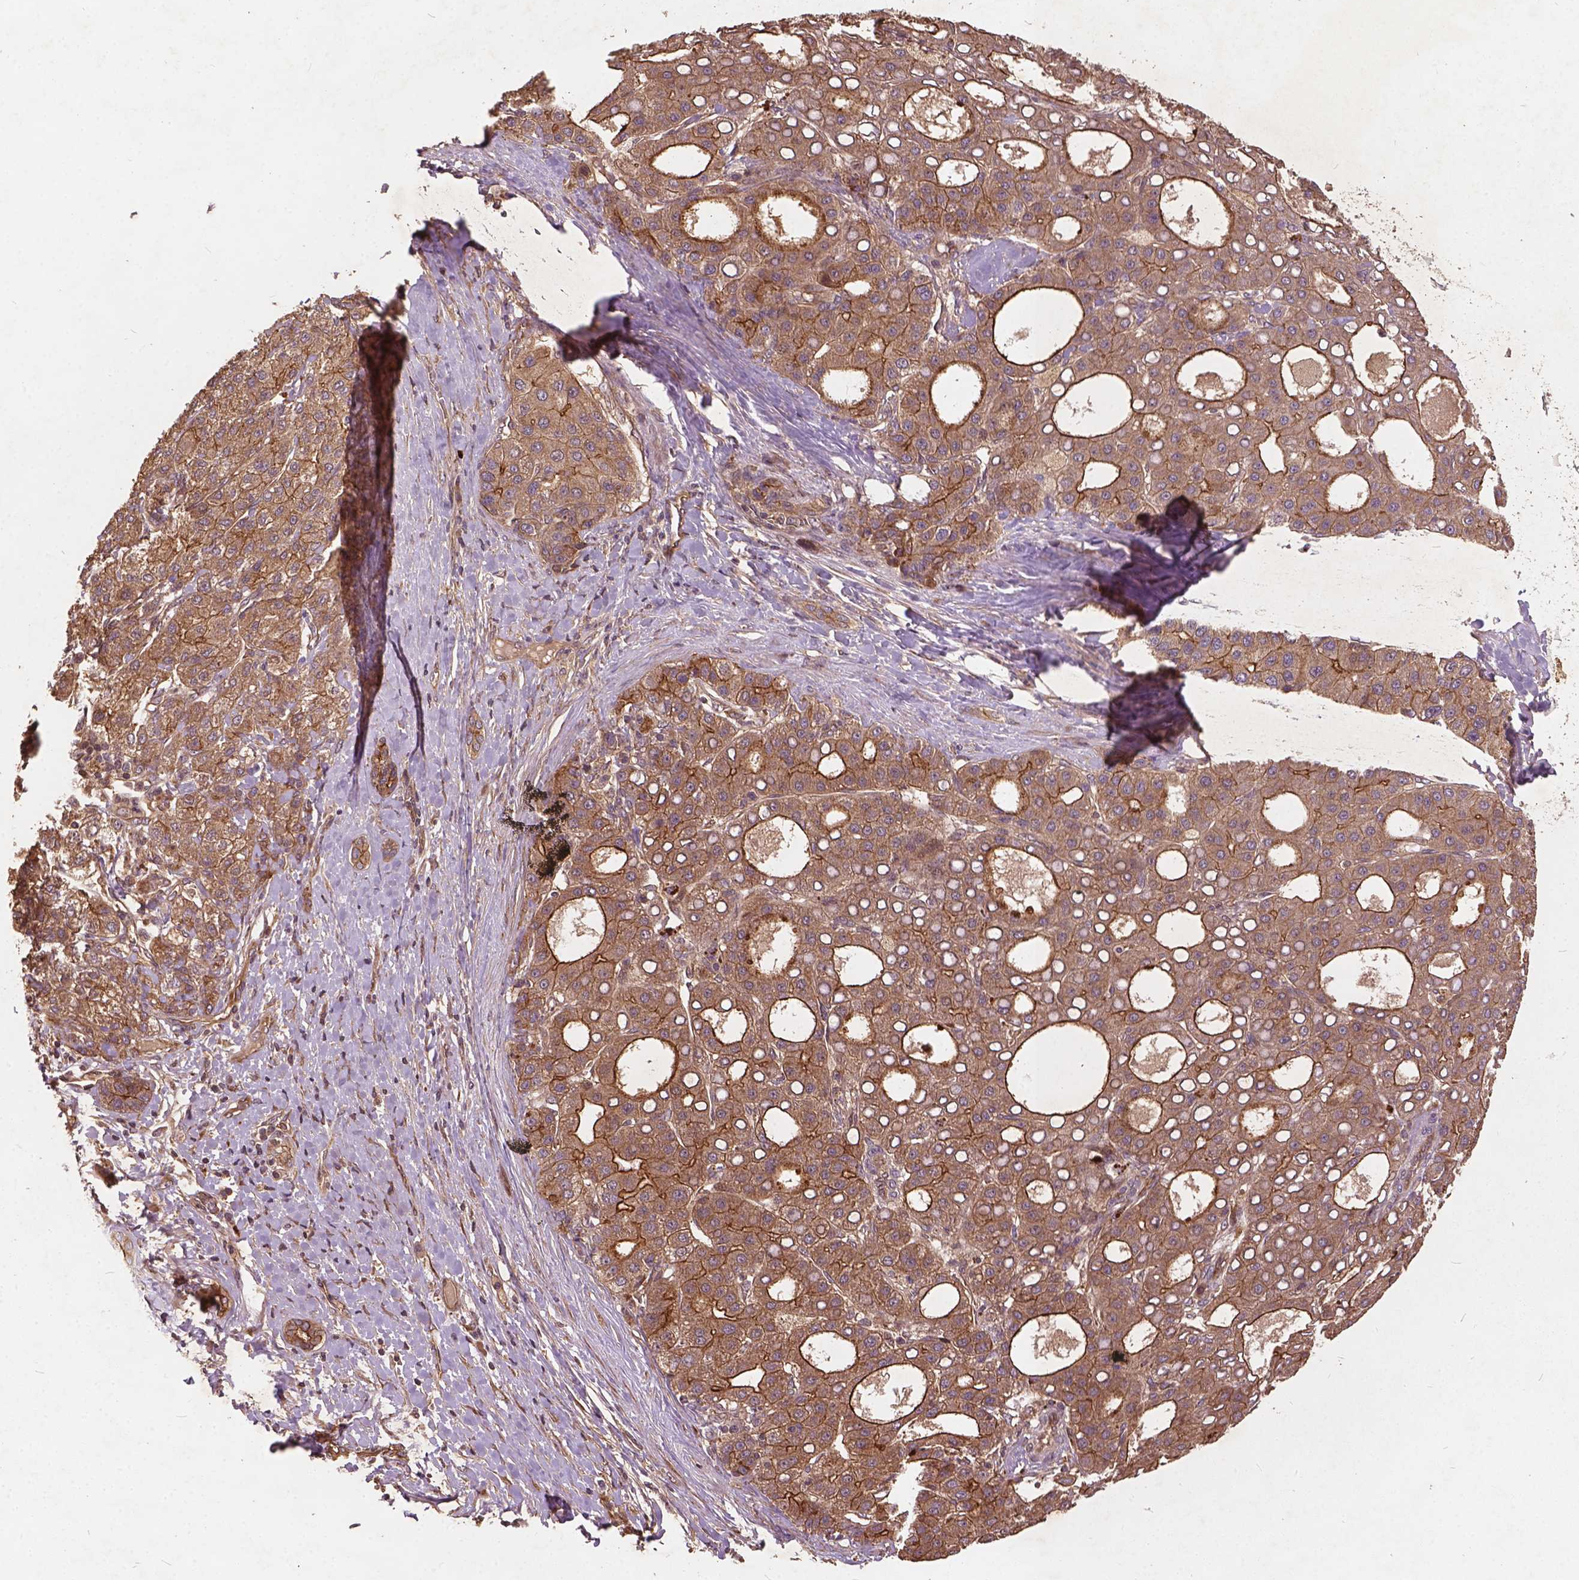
{"staining": {"intensity": "moderate", "quantity": "25%-75%", "location": "cytoplasmic/membranous"}, "tissue": "liver cancer", "cell_type": "Tumor cells", "image_type": "cancer", "snomed": [{"axis": "morphology", "description": "Carcinoma, Hepatocellular, NOS"}, {"axis": "topography", "description": "Liver"}], "caption": "Human liver hepatocellular carcinoma stained with a protein marker exhibits moderate staining in tumor cells.", "gene": "UBXN2A", "patient": {"sex": "male", "age": 65}}